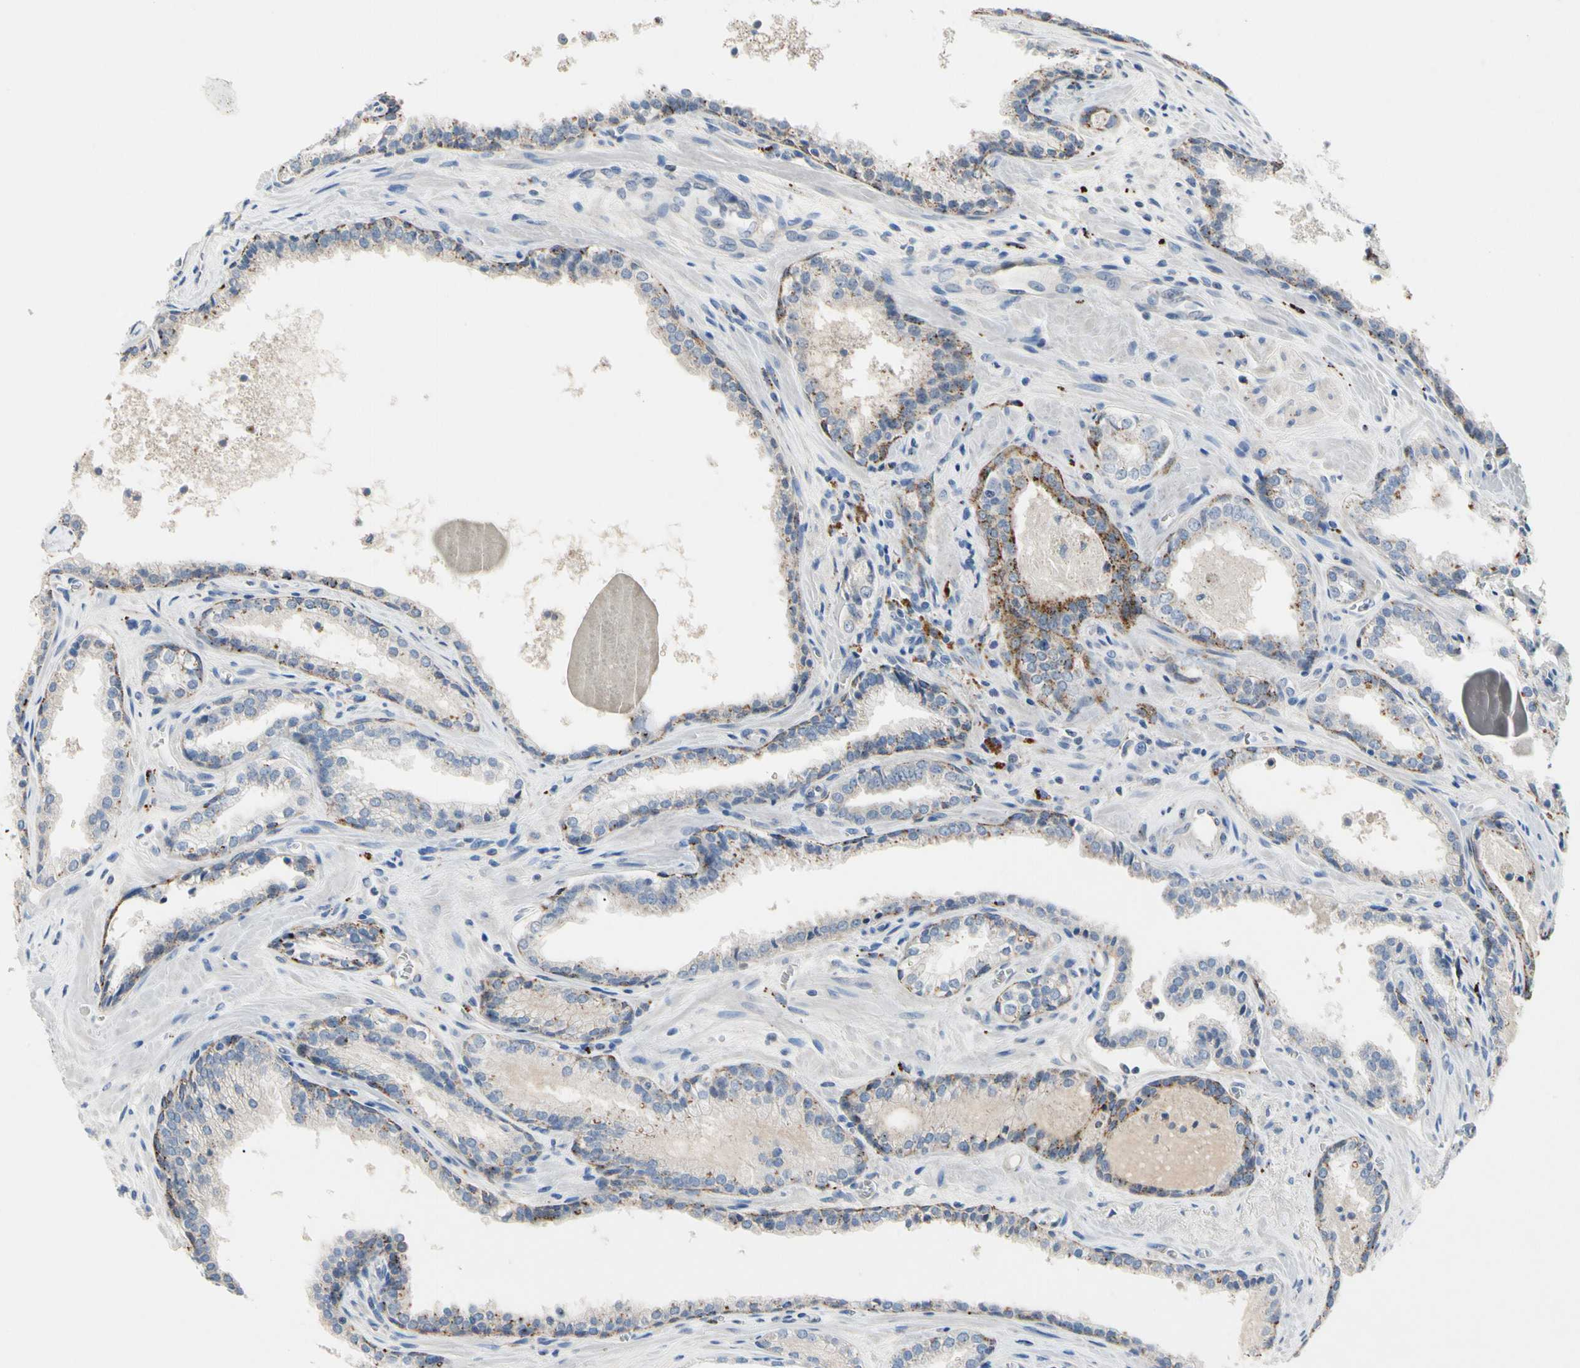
{"staining": {"intensity": "moderate", "quantity": "<25%", "location": "cytoplasmic/membranous"}, "tissue": "prostate cancer", "cell_type": "Tumor cells", "image_type": "cancer", "snomed": [{"axis": "morphology", "description": "Adenocarcinoma, Low grade"}, {"axis": "topography", "description": "Prostate"}], "caption": "This is an image of immunohistochemistry staining of prostate cancer (low-grade adenocarcinoma), which shows moderate positivity in the cytoplasmic/membranous of tumor cells.", "gene": "RETSAT", "patient": {"sex": "male", "age": 60}}